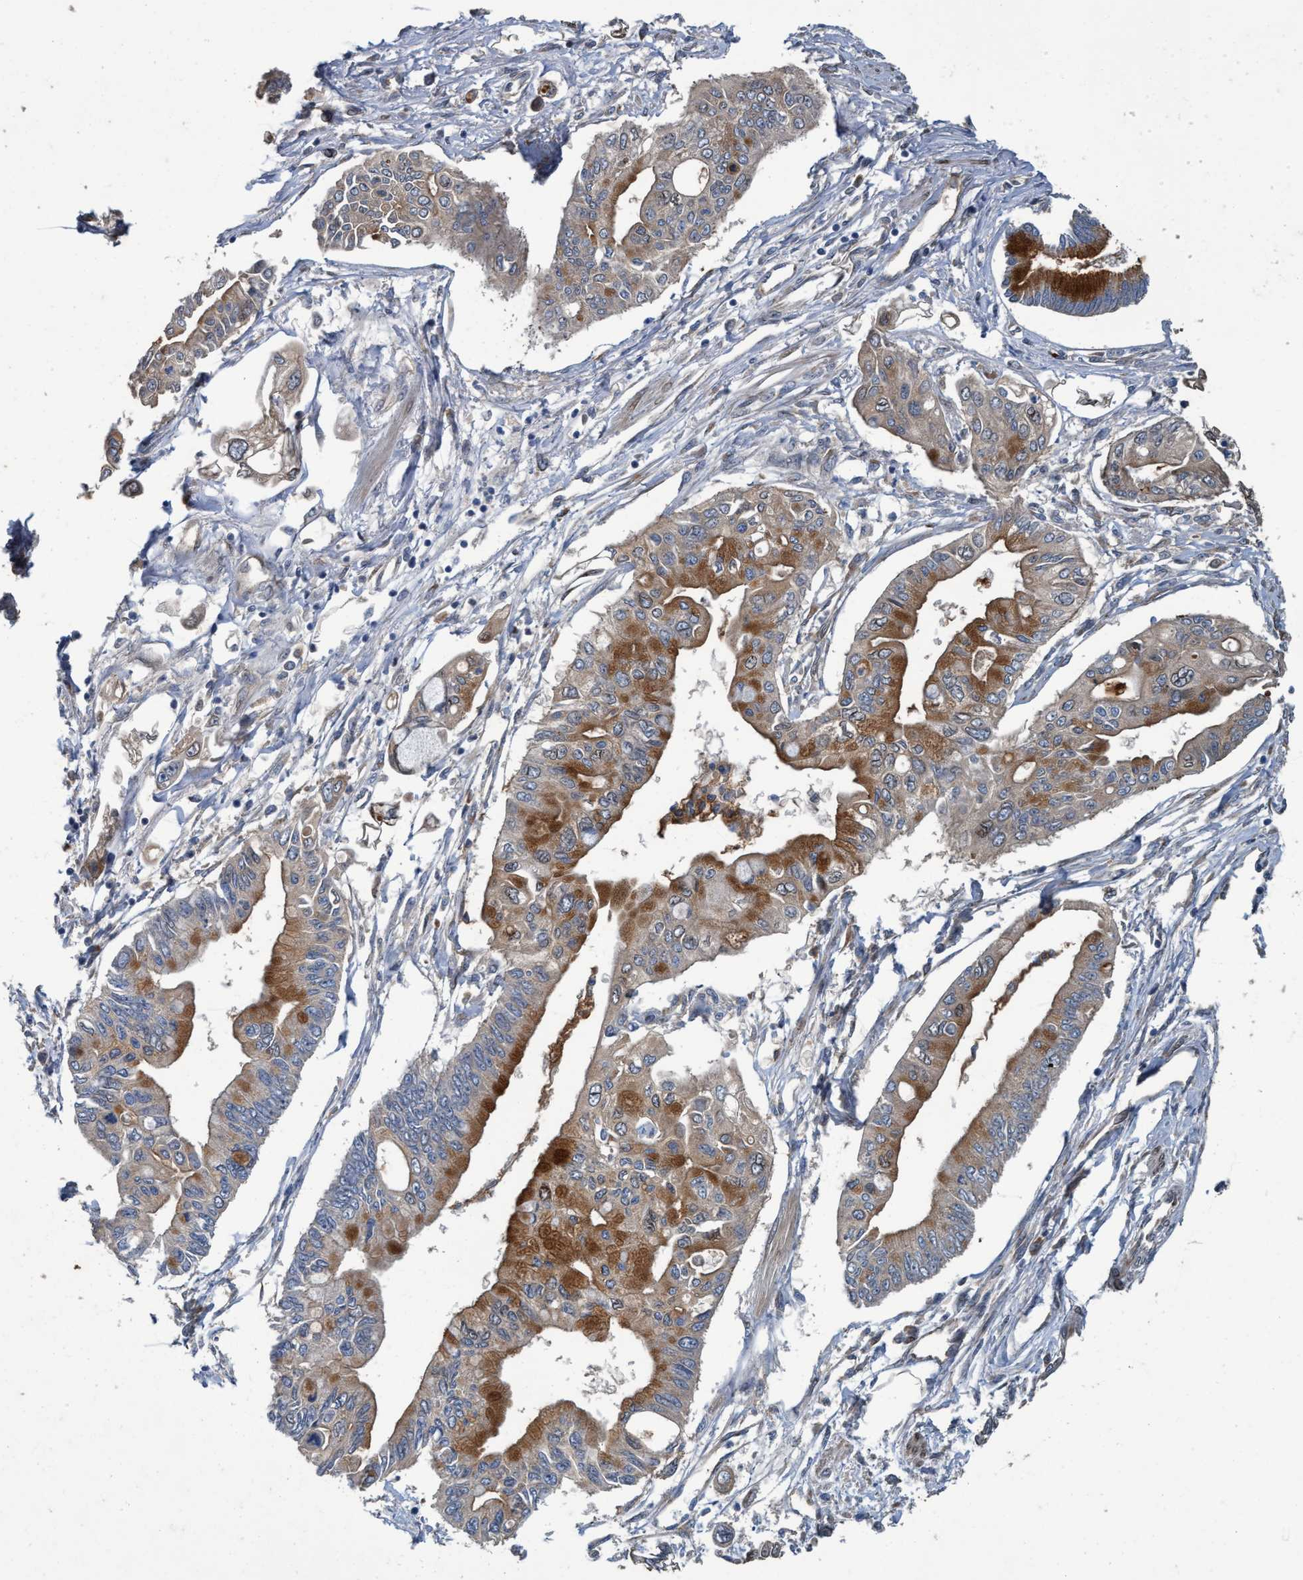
{"staining": {"intensity": "strong", "quantity": "25%-75%", "location": "cytoplasmic/membranous"}, "tissue": "pancreatic cancer", "cell_type": "Tumor cells", "image_type": "cancer", "snomed": [{"axis": "morphology", "description": "Adenocarcinoma, NOS"}, {"axis": "topography", "description": "Pancreas"}], "caption": "IHC staining of pancreatic adenocarcinoma, which shows high levels of strong cytoplasmic/membranous staining in approximately 25%-75% of tumor cells indicating strong cytoplasmic/membranous protein expression. The staining was performed using DAB (brown) for protein detection and nuclei were counterstained in hematoxylin (blue).", "gene": "MACC1", "patient": {"sex": "female", "age": 77}}